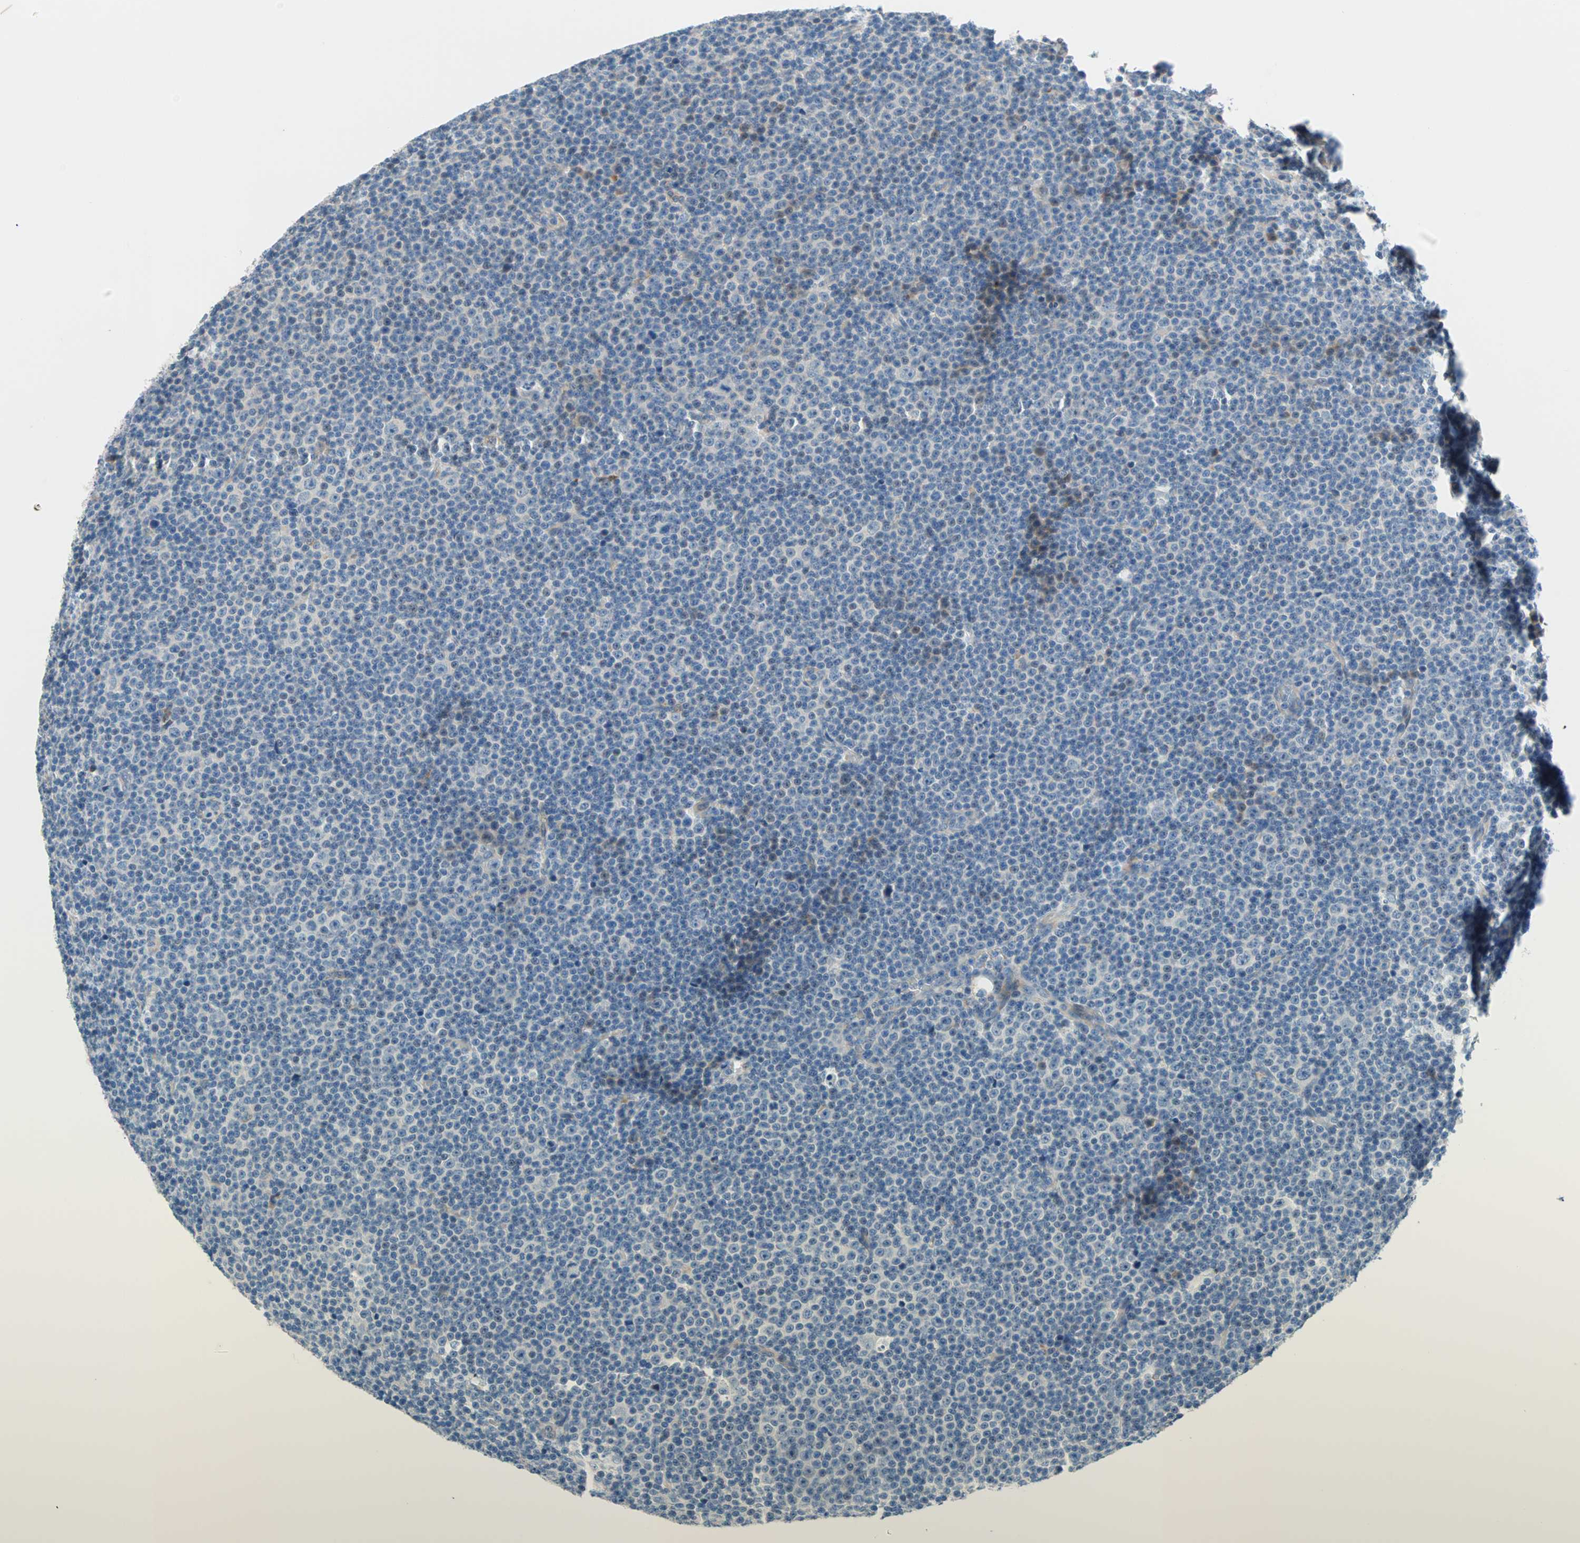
{"staining": {"intensity": "negative", "quantity": "none", "location": "none"}, "tissue": "lymphoma", "cell_type": "Tumor cells", "image_type": "cancer", "snomed": [{"axis": "morphology", "description": "Malignant lymphoma, non-Hodgkin's type, Low grade"}, {"axis": "topography", "description": "Lymph node"}], "caption": "IHC photomicrograph of human low-grade malignant lymphoma, non-Hodgkin's type stained for a protein (brown), which reveals no positivity in tumor cells.", "gene": "TMEM163", "patient": {"sex": "female", "age": 67}}